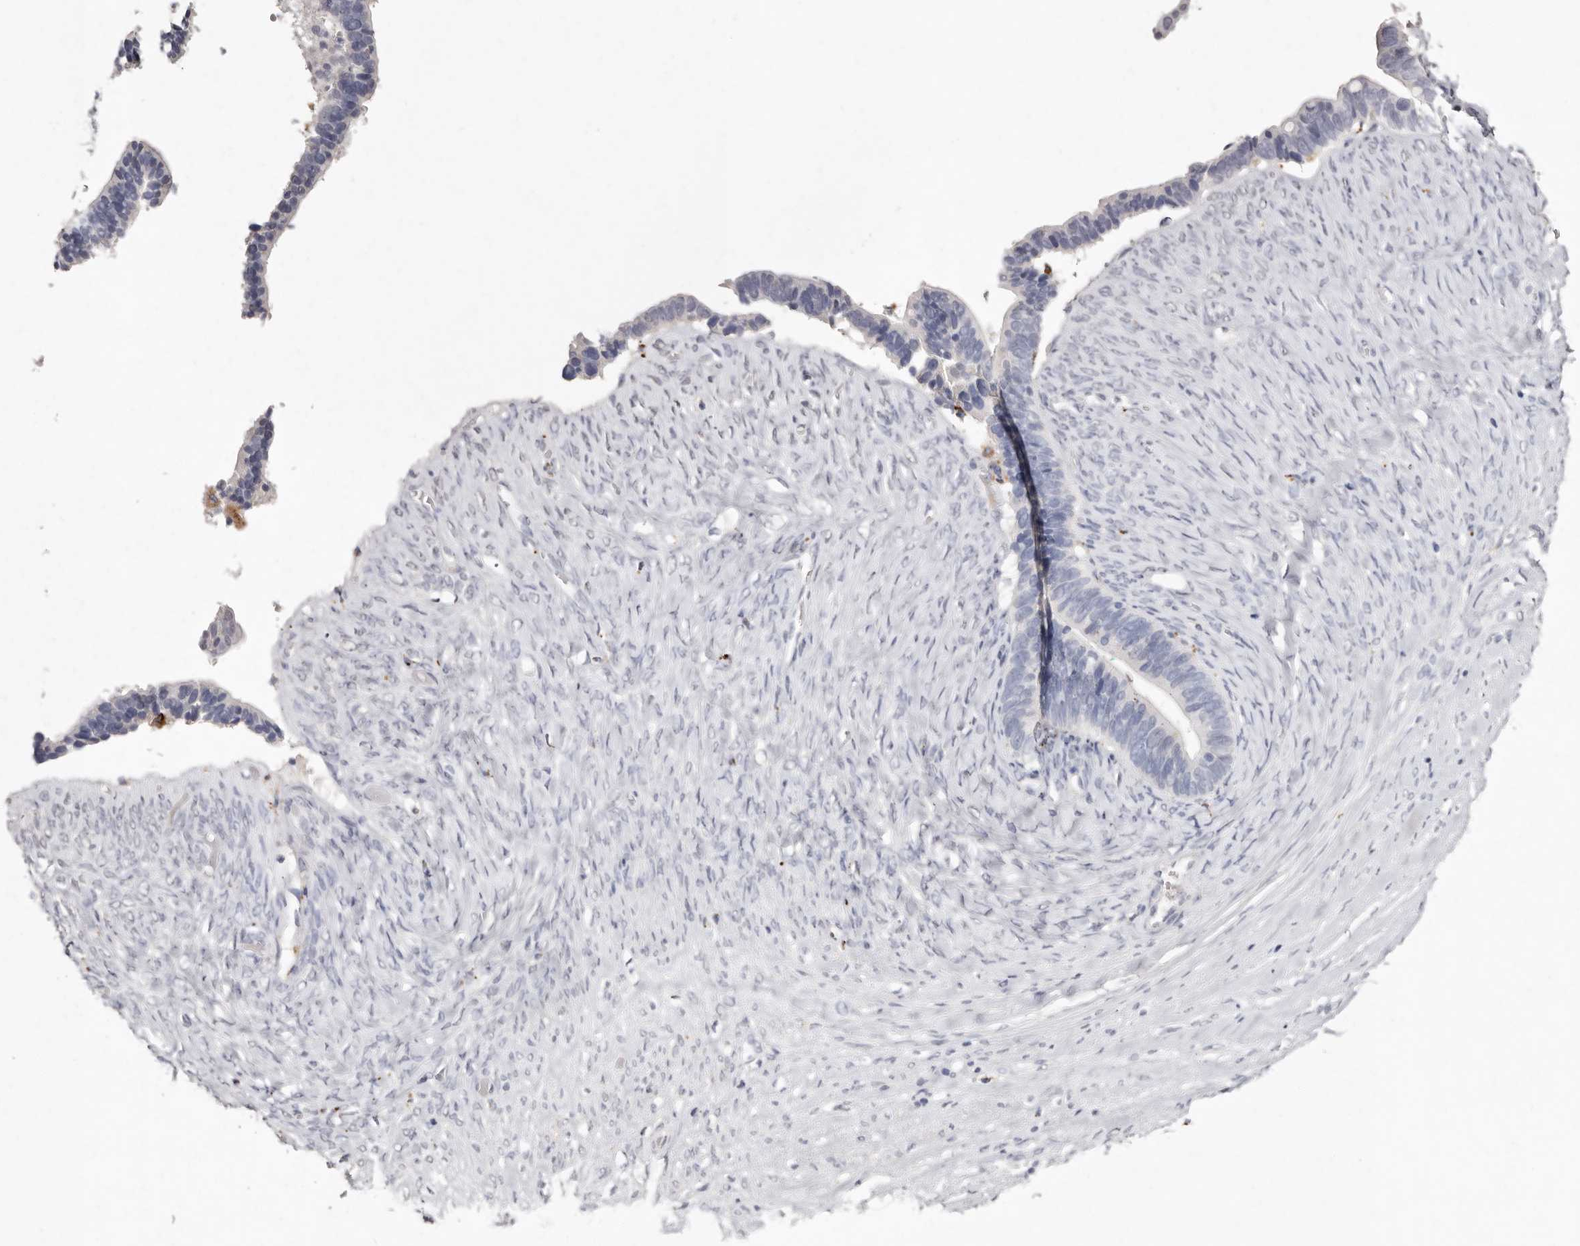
{"staining": {"intensity": "negative", "quantity": "none", "location": "none"}, "tissue": "ovarian cancer", "cell_type": "Tumor cells", "image_type": "cancer", "snomed": [{"axis": "morphology", "description": "Cystadenocarcinoma, serous, NOS"}, {"axis": "topography", "description": "Ovary"}], "caption": "Micrograph shows no protein staining in tumor cells of serous cystadenocarcinoma (ovarian) tissue.", "gene": "FAM185A", "patient": {"sex": "female", "age": 56}}